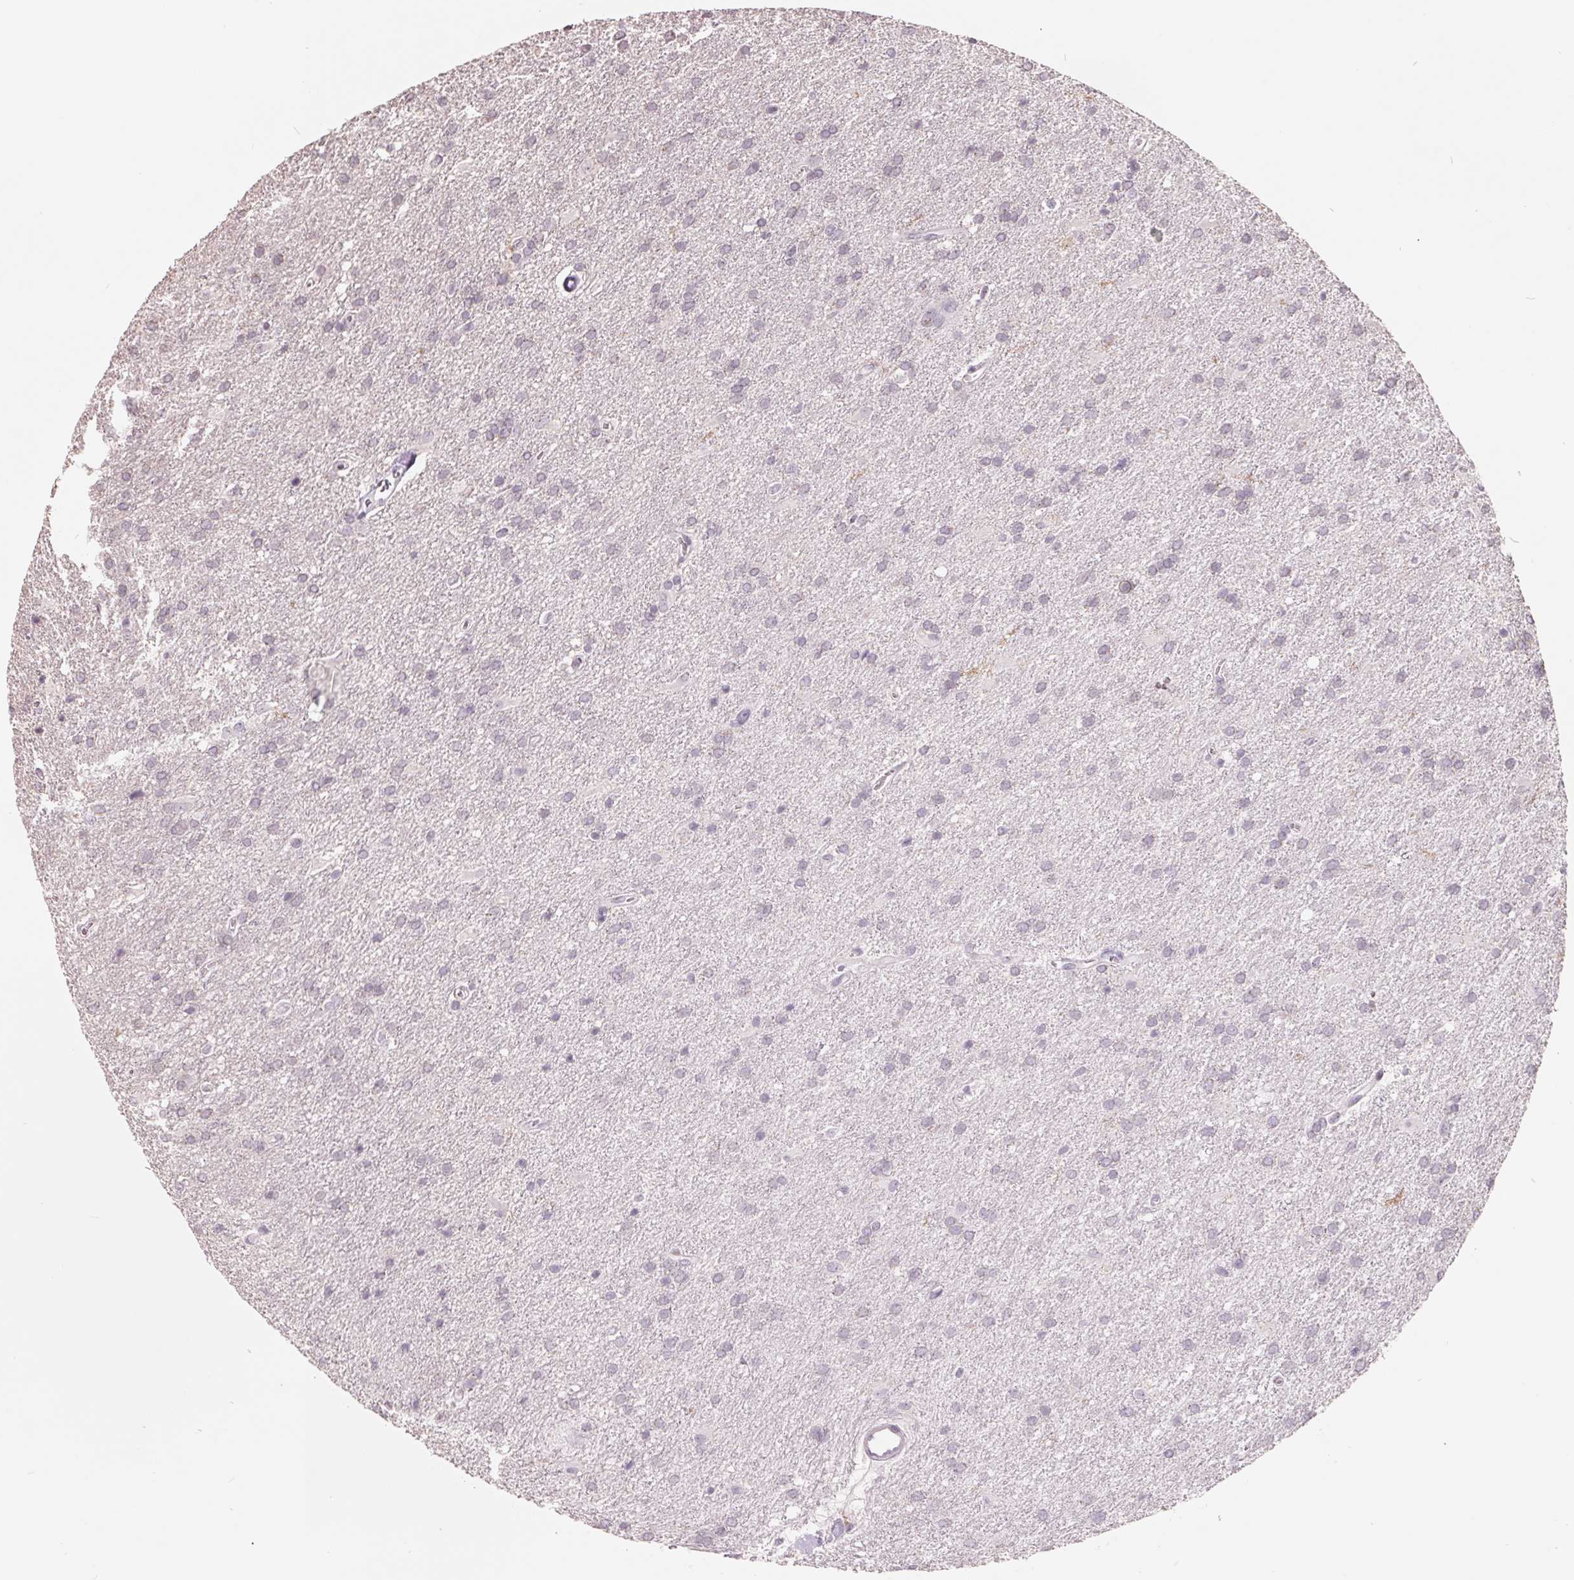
{"staining": {"intensity": "negative", "quantity": "none", "location": "none"}, "tissue": "glioma", "cell_type": "Tumor cells", "image_type": "cancer", "snomed": [{"axis": "morphology", "description": "Glioma, malignant, Low grade"}, {"axis": "topography", "description": "Brain"}], "caption": "Histopathology image shows no significant protein expression in tumor cells of glioma.", "gene": "FTCD", "patient": {"sex": "male", "age": 66}}